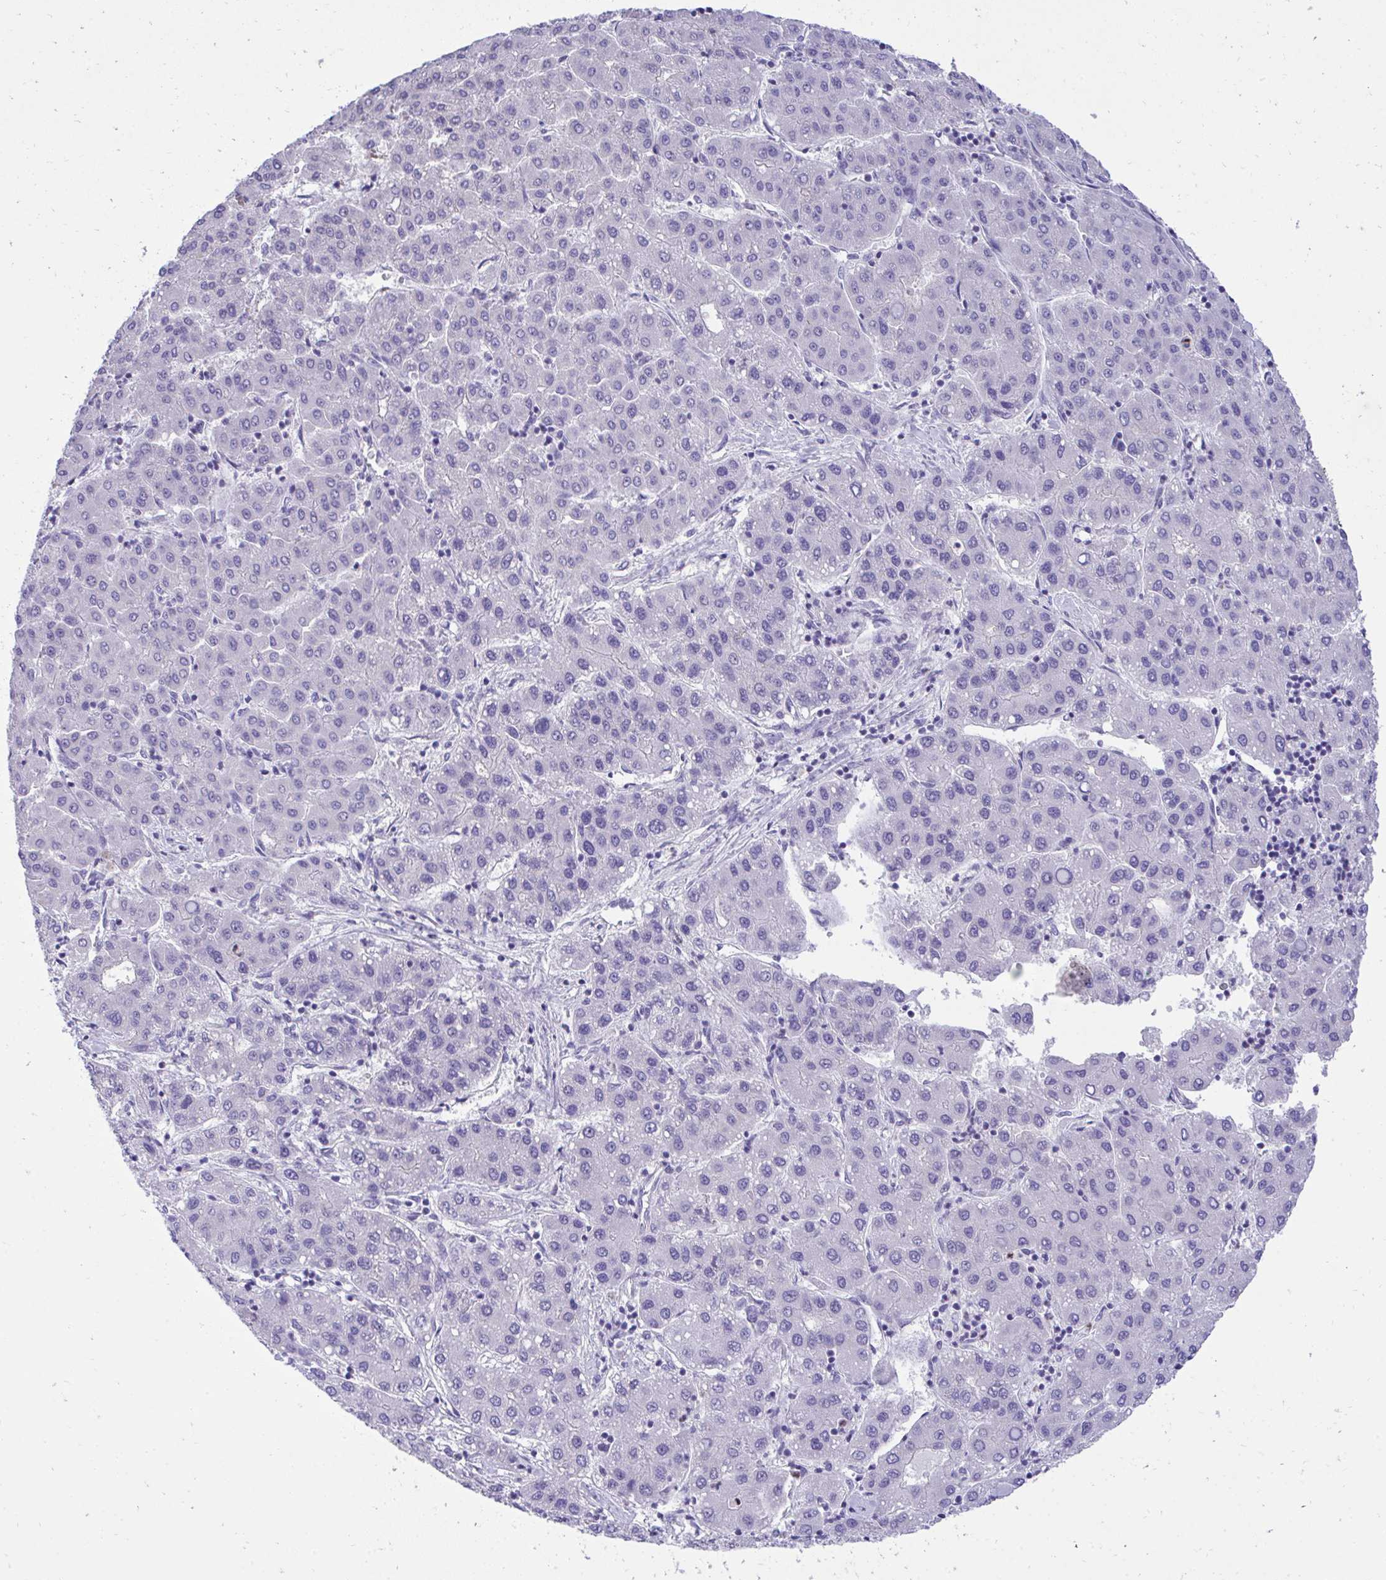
{"staining": {"intensity": "negative", "quantity": "none", "location": "none"}, "tissue": "liver cancer", "cell_type": "Tumor cells", "image_type": "cancer", "snomed": [{"axis": "morphology", "description": "Carcinoma, Hepatocellular, NOS"}, {"axis": "topography", "description": "Liver"}], "caption": "DAB (3,3'-diaminobenzidine) immunohistochemical staining of human liver cancer (hepatocellular carcinoma) shows no significant positivity in tumor cells.", "gene": "TMCO5A", "patient": {"sex": "male", "age": 65}}